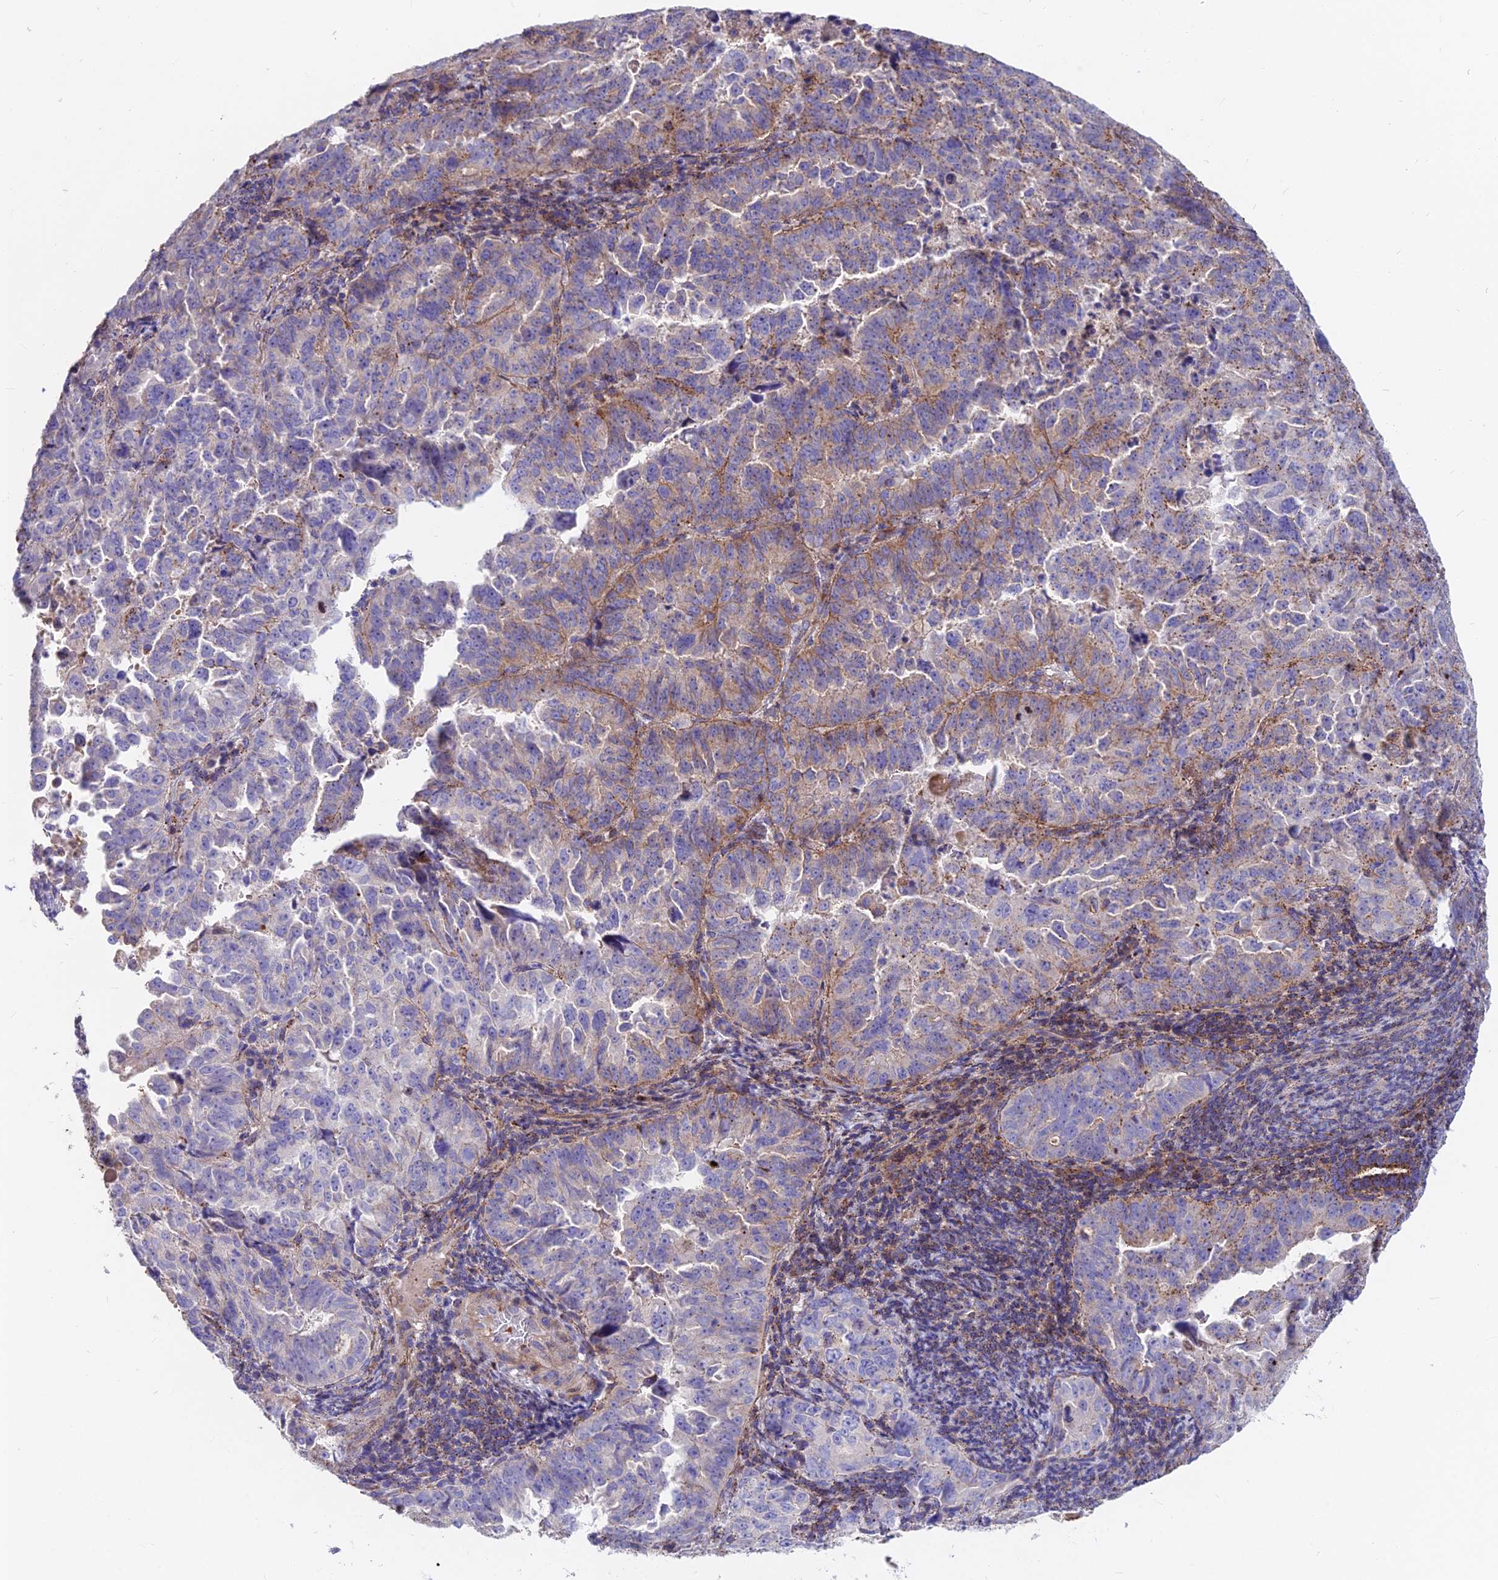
{"staining": {"intensity": "moderate", "quantity": "25%-75%", "location": "cytoplasmic/membranous"}, "tissue": "endometrial cancer", "cell_type": "Tumor cells", "image_type": "cancer", "snomed": [{"axis": "morphology", "description": "Adenocarcinoma, NOS"}, {"axis": "topography", "description": "Endometrium"}], "caption": "Protein analysis of endometrial cancer (adenocarcinoma) tissue exhibits moderate cytoplasmic/membranous staining in about 25%-75% of tumor cells.", "gene": "FRMPD1", "patient": {"sex": "female", "age": 65}}